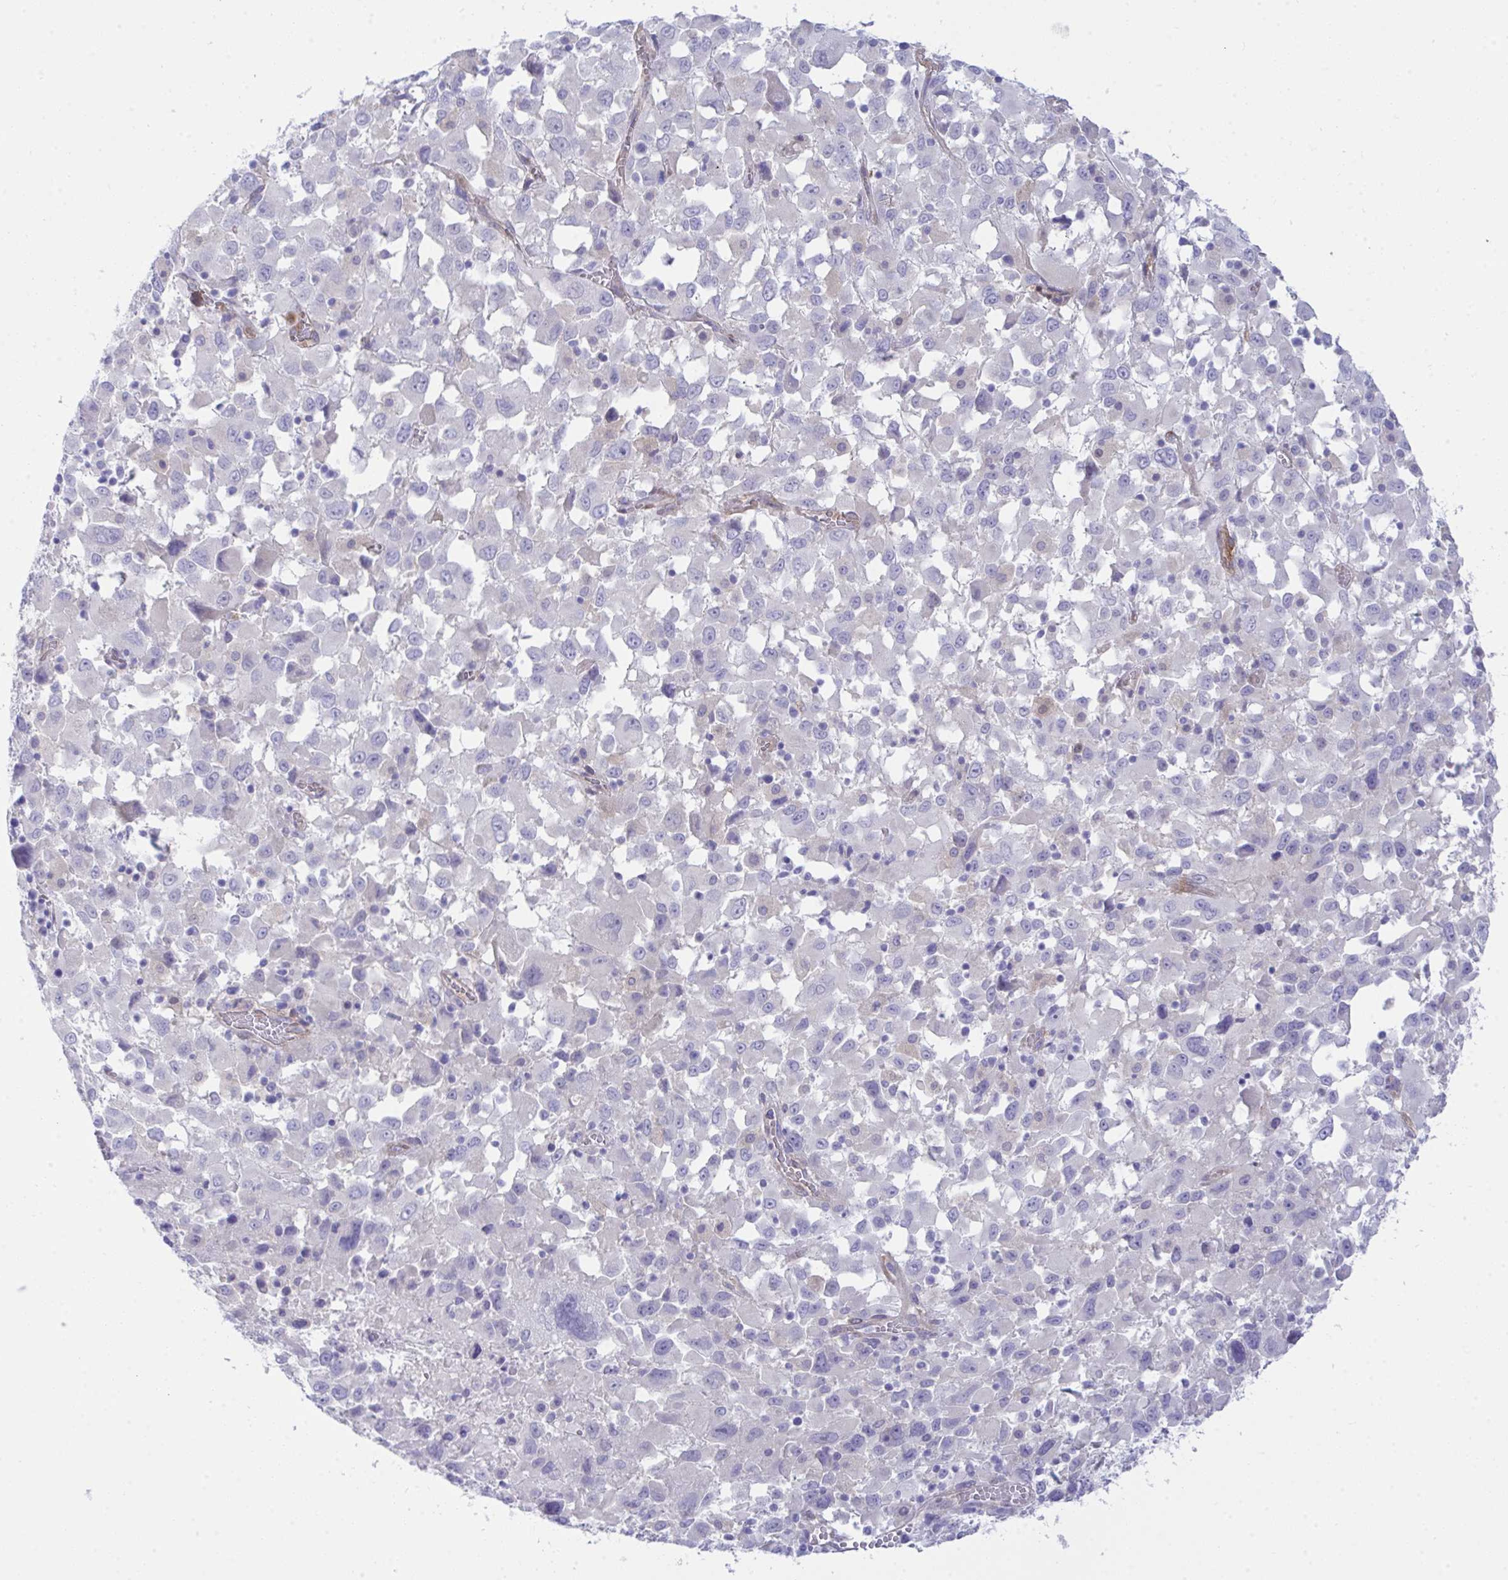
{"staining": {"intensity": "negative", "quantity": "none", "location": "none"}, "tissue": "melanoma", "cell_type": "Tumor cells", "image_type": "cancer", "snomed": [{"axis": "morphology", "description": "Malignant melanoma, Metastatic site"}, {"axis": "topography", "description": "Soft tissue"}], "caption": "An immunohistochemistry (IHC) micrograph of melanoma is shown. There is no staining in tumor cells of melanoma.", "gene": "GAB1", "patient": {"sex": "male", "age": 50}}